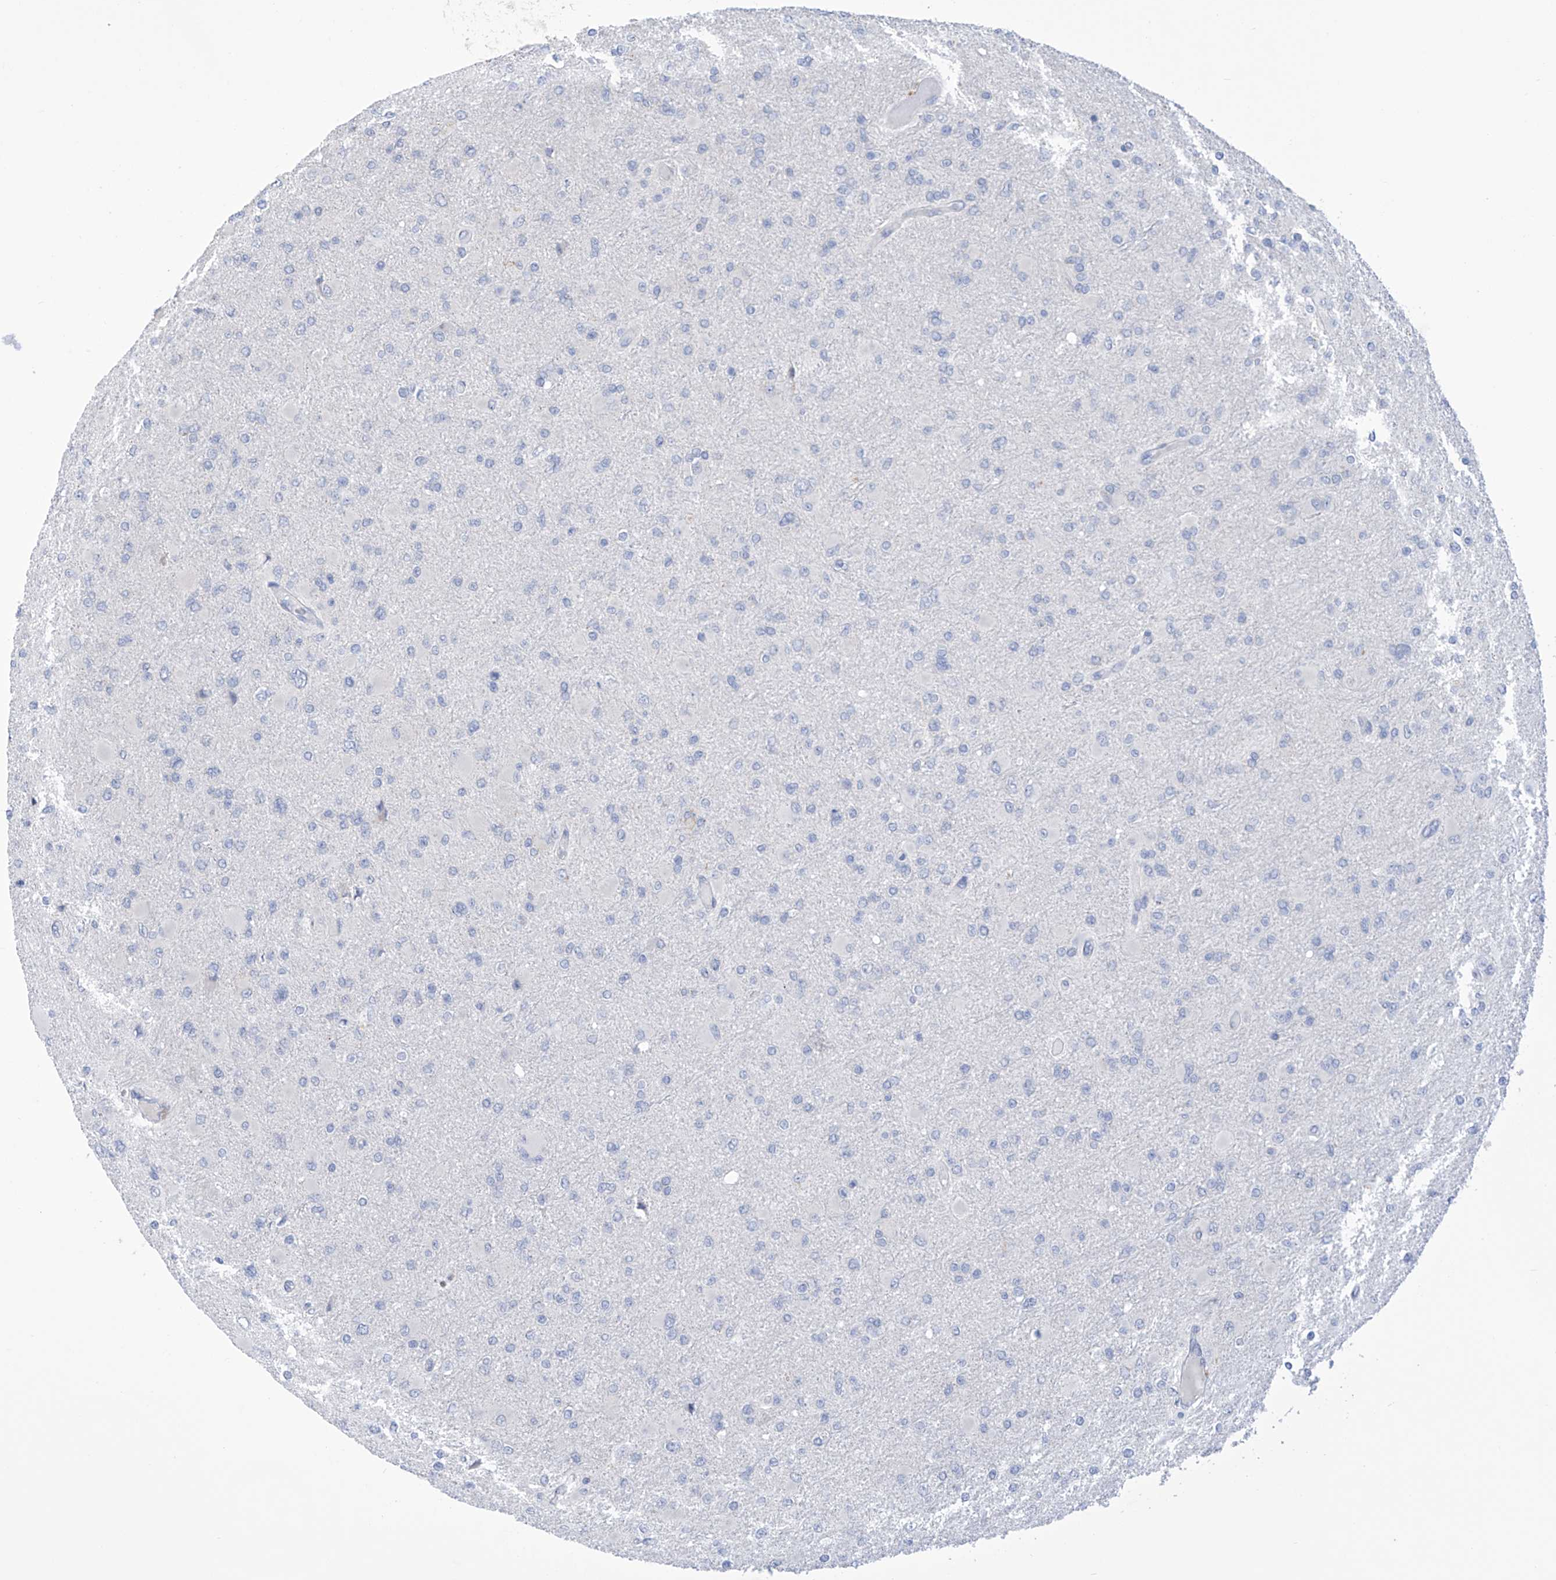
{"staining": {"intensity": "negative", "quantity": "none", "location": "none"}, "tissue": "glioma", "cell_type": "Tumor cells", "image_type": "cancer", "snomed": [{"axis": "morphology", "description": "Glioma, malignant, High grade"}, {"axis": "topography", "description": "Cerebral cortex"}], "caption": "Human malignant high-grade glioma stained for a protein using immunohistochemistry (IHC) exhibits no staining in tumor cells.", "gene": "IBA57", "patient": {"sex": "female", "age": 36}}